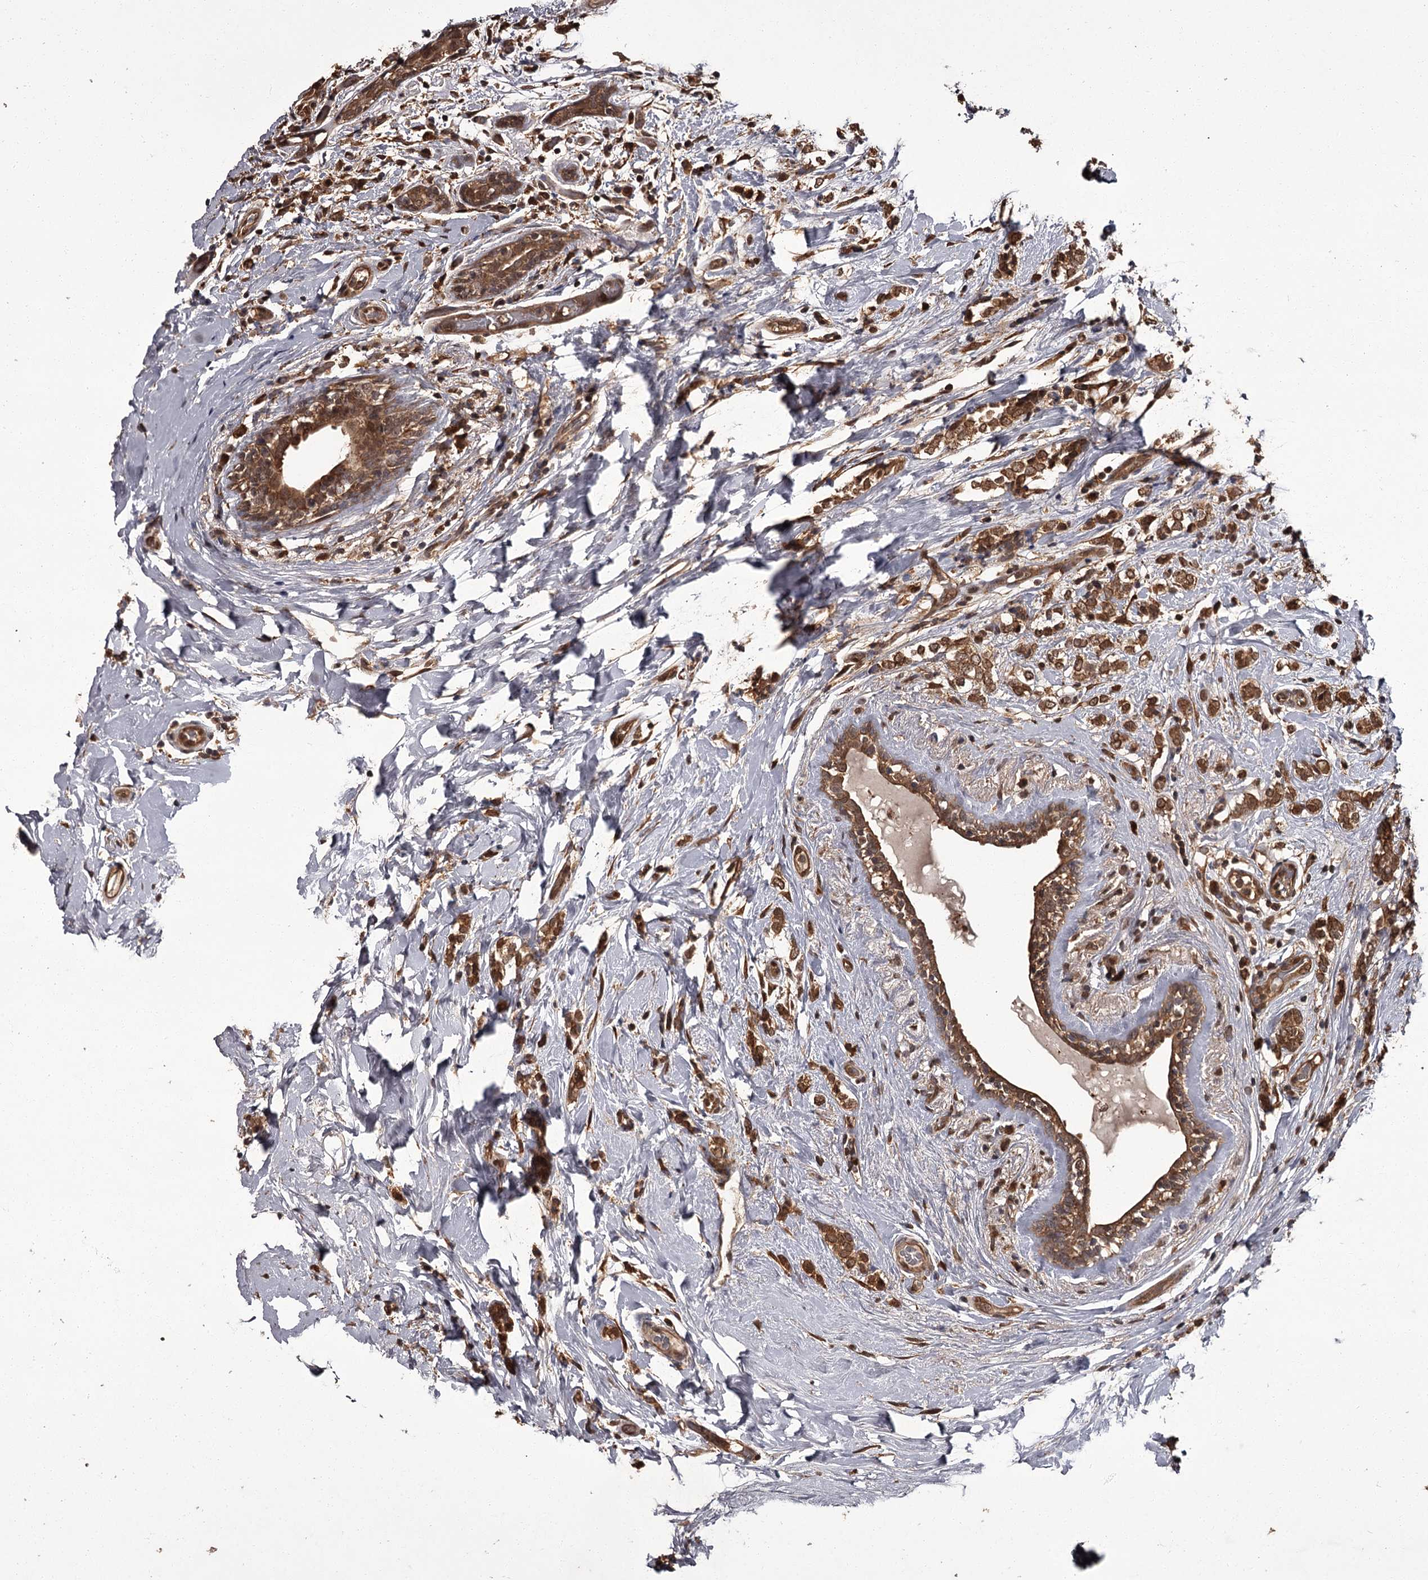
{"staining": {"intensity": "moderate", "quantity": ">75%", "location": "cytoplasmic/membranous,nuclear"}, "tissue": "breast cancer", "cell_type": "Tumor cells", "image_type": "cancer", "snomed": [{"axis": "morphology", "description": "Normal tissue, NOS"}, {"axis": "morphology", "description": "Lobular carcinoma"}, {"axis": "topography", "description": "Breast"}], "caption": "This photomicrograph exhibits immunohistochemistry staining of breast cancer (lobular carcinoma), with medium moderate cytoplasmic/membranous and nuclear staining in about >75% of tumor cells.", "gene": "NPRL2", "patient": {"sex": "female", "age": 47}}